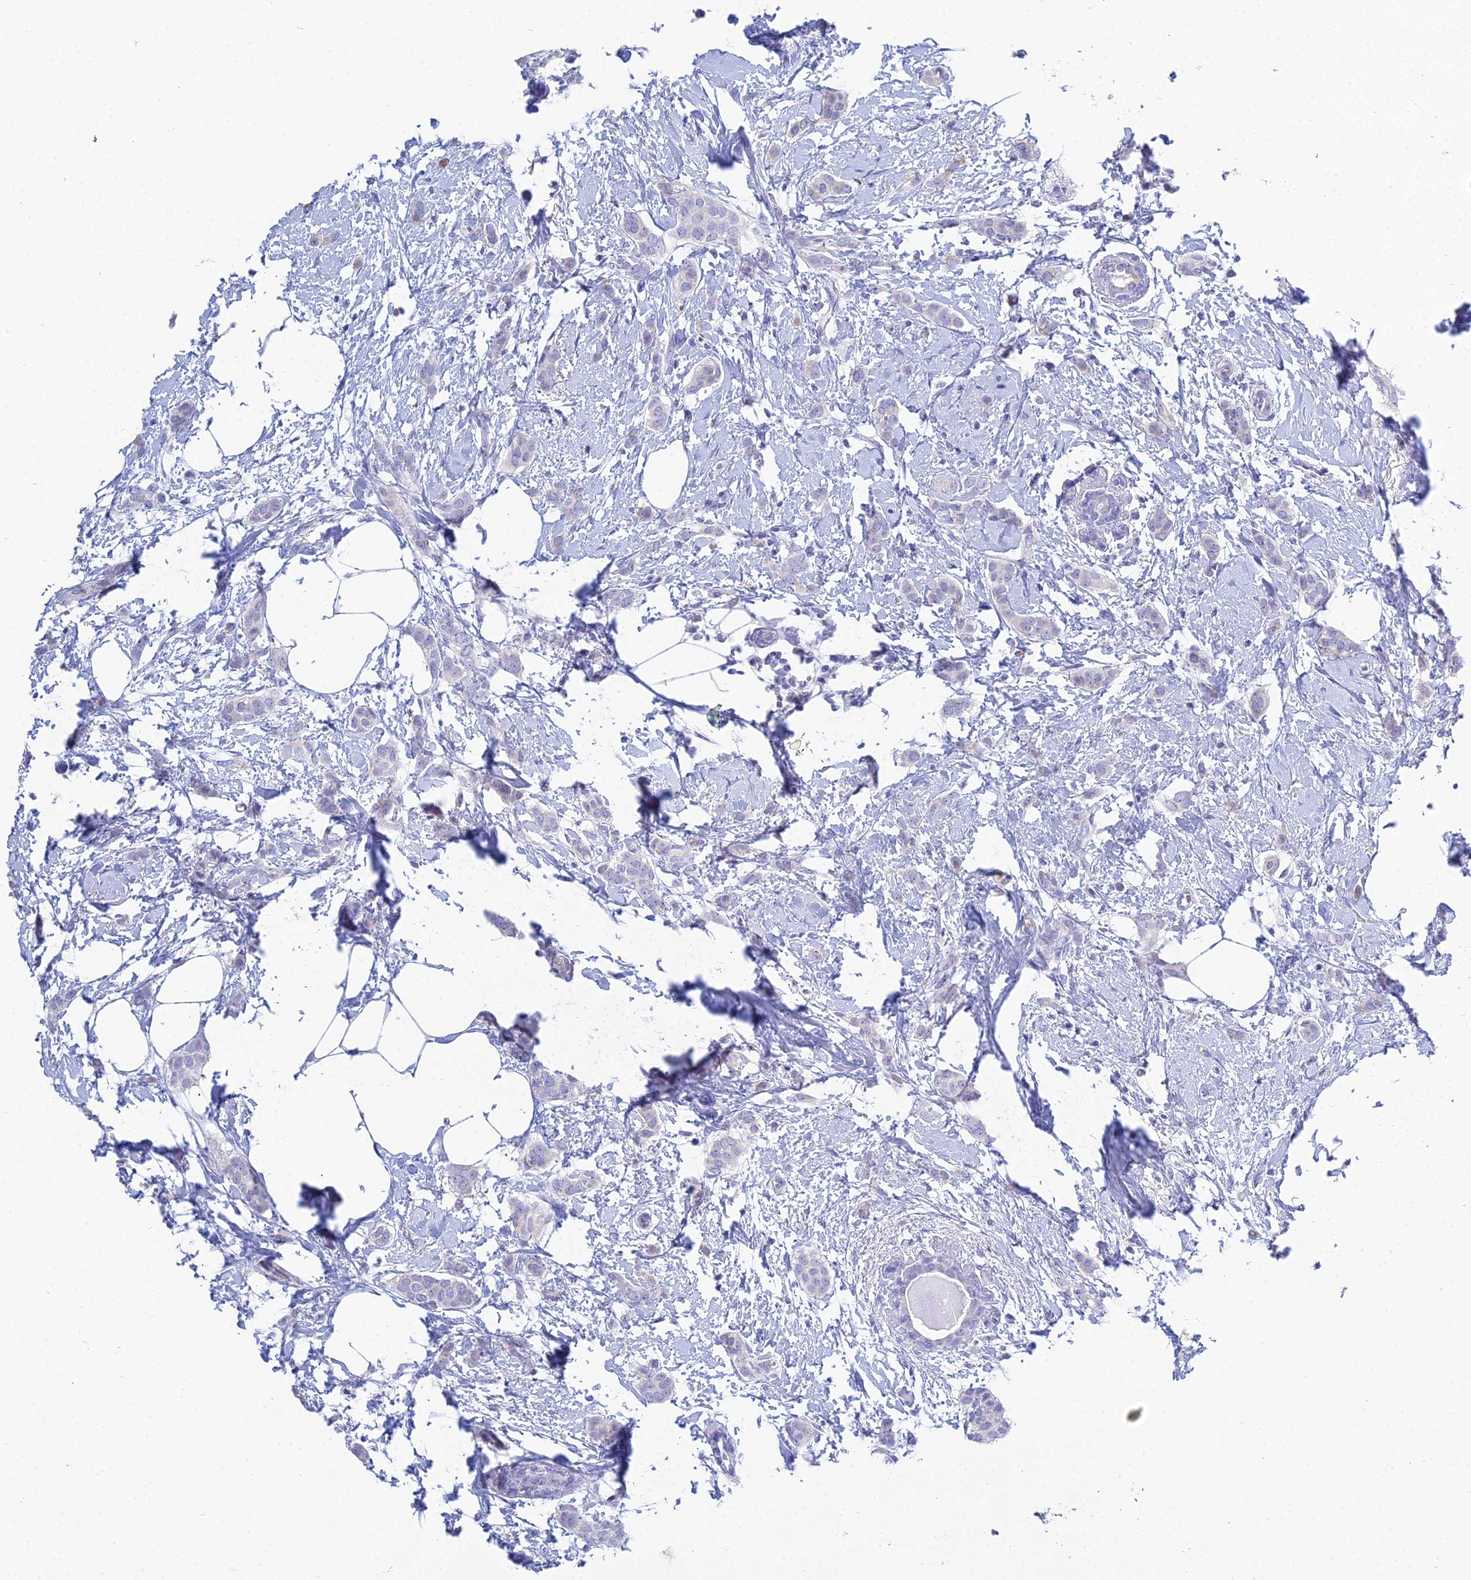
{"staining": {"intensity": "negative", "quantity": "none", "location": "none"}, "tissue": "breast cancer", "cell_type": "Tumor cells", "image_type": "cancer", "snomed": [{"axis": "morphology", "description": "Duct carcinoma"}, {"axis": "topography", "description": "Breast"}], "caption": "There is no significant expression in tumor cells of breast cancer (infiltrating ductal carcinoma).", "gene": "PRR13", "patient": {"sex": "female", "age": 72}}